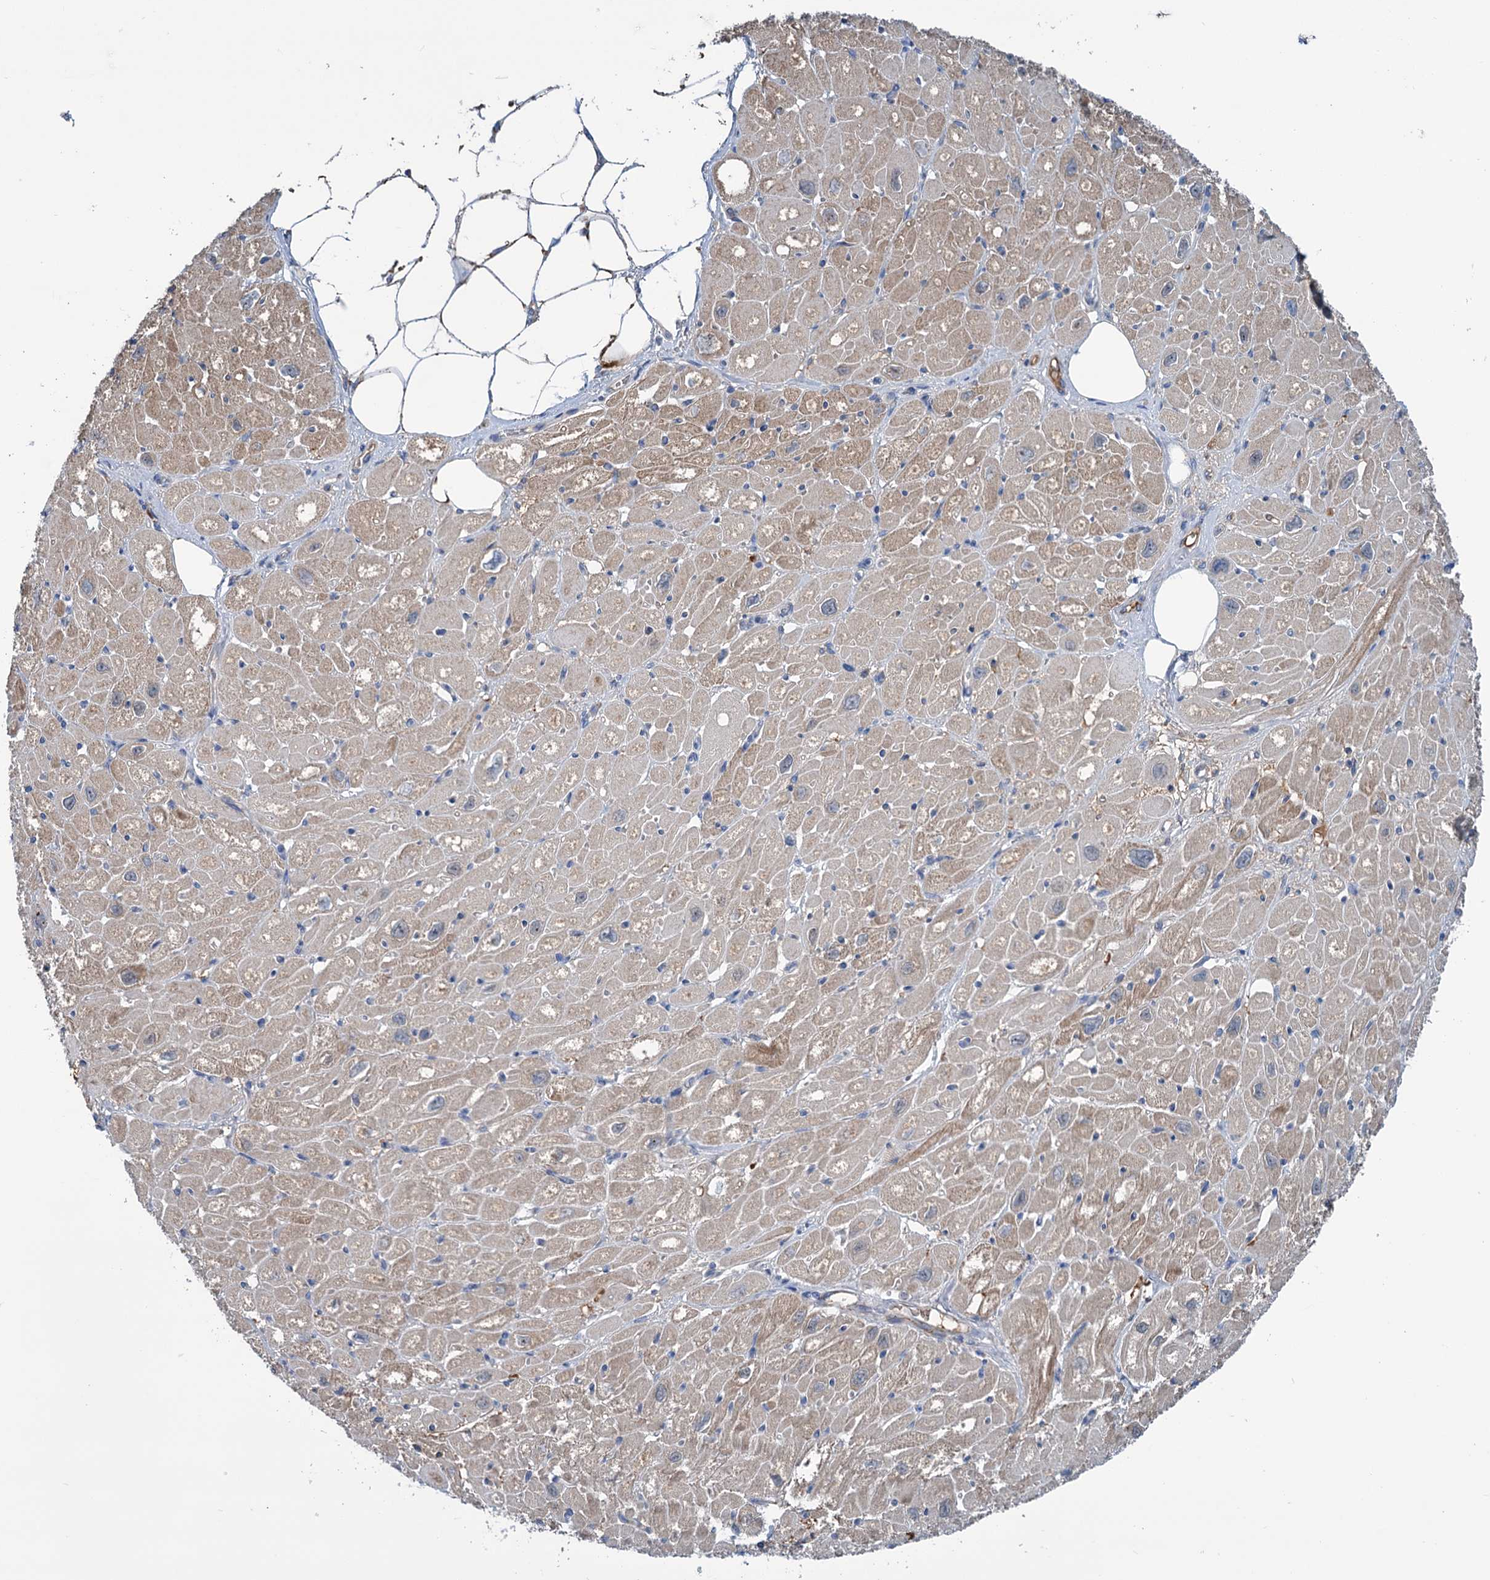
{"staining": {"intensity": "weak", "quantity": "25%-75%", "location": "cytoplasmic/membranous"}, "tissue": "heart muscle", "cell_type": "Cardiomyocytes", "image_type": "normal", "snomed": [{"axis": "morphology", "description": "Normal tissue, NOS"}, {"axis": "topography", "description": "Heart"}], "caption": "Immunohistochemistry (IHC) histopathology image of unremarkable heart muscle: heart muscle stained using IHC displays low levels of weak protein expression localized specifically in the cytoplasmic/membranous of cardiomyocytes, appearing as a cytoplasmic/membranous brown color.", "gene": "LPIN1", "patient": {"sex": "male", "age": 50}}